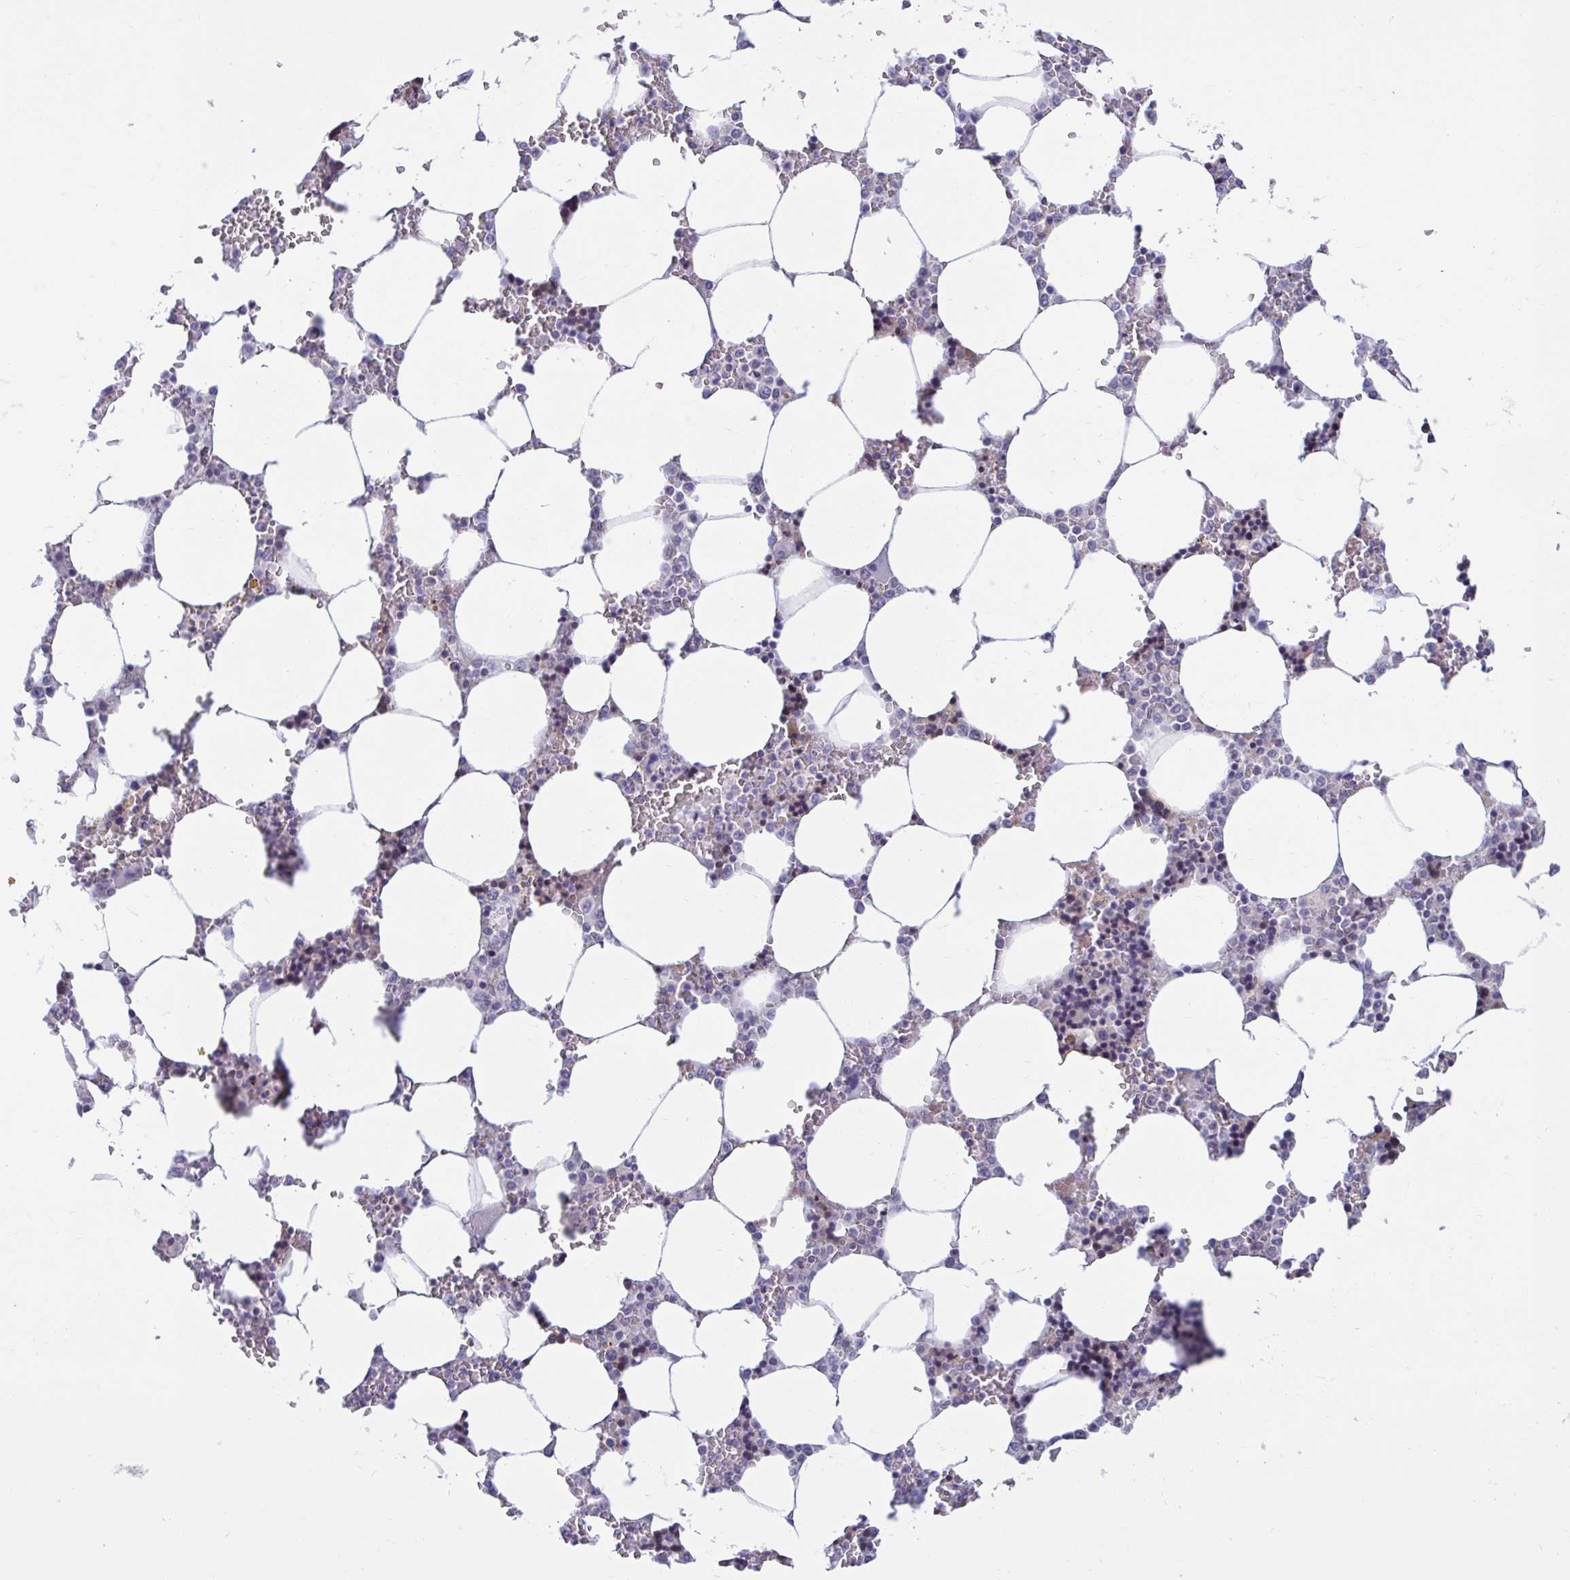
{"staining": {"intensity": "weak", "quantity": "<25%", "location": "cytoplasmic/membranous"}, "tissue": "bone marrow", "cell_type": "Hematopoietic cells", "image_type": "normal", "snomed": [{"axis": "morphology", "description": "Normal tissue, NOS"}, {"axis": "topography", "description": "Bone marrow"}], "caption": "Immunohistochemistry micrograph of unremarkable bone marrow: bone marrow stained with DAB (3,3'-diaminobenzidine) displays no significant protein positivity in hematopoietic cells. (Stains: DAB (3,3'-diaminobenzidine) immunohistochemistry (IHC) with hematoxylin counter stain, Microscopy: brightfield microscopy at high magnification).", "gene": "ARPP19", "patient": {"sex": "male", "age": 64}}